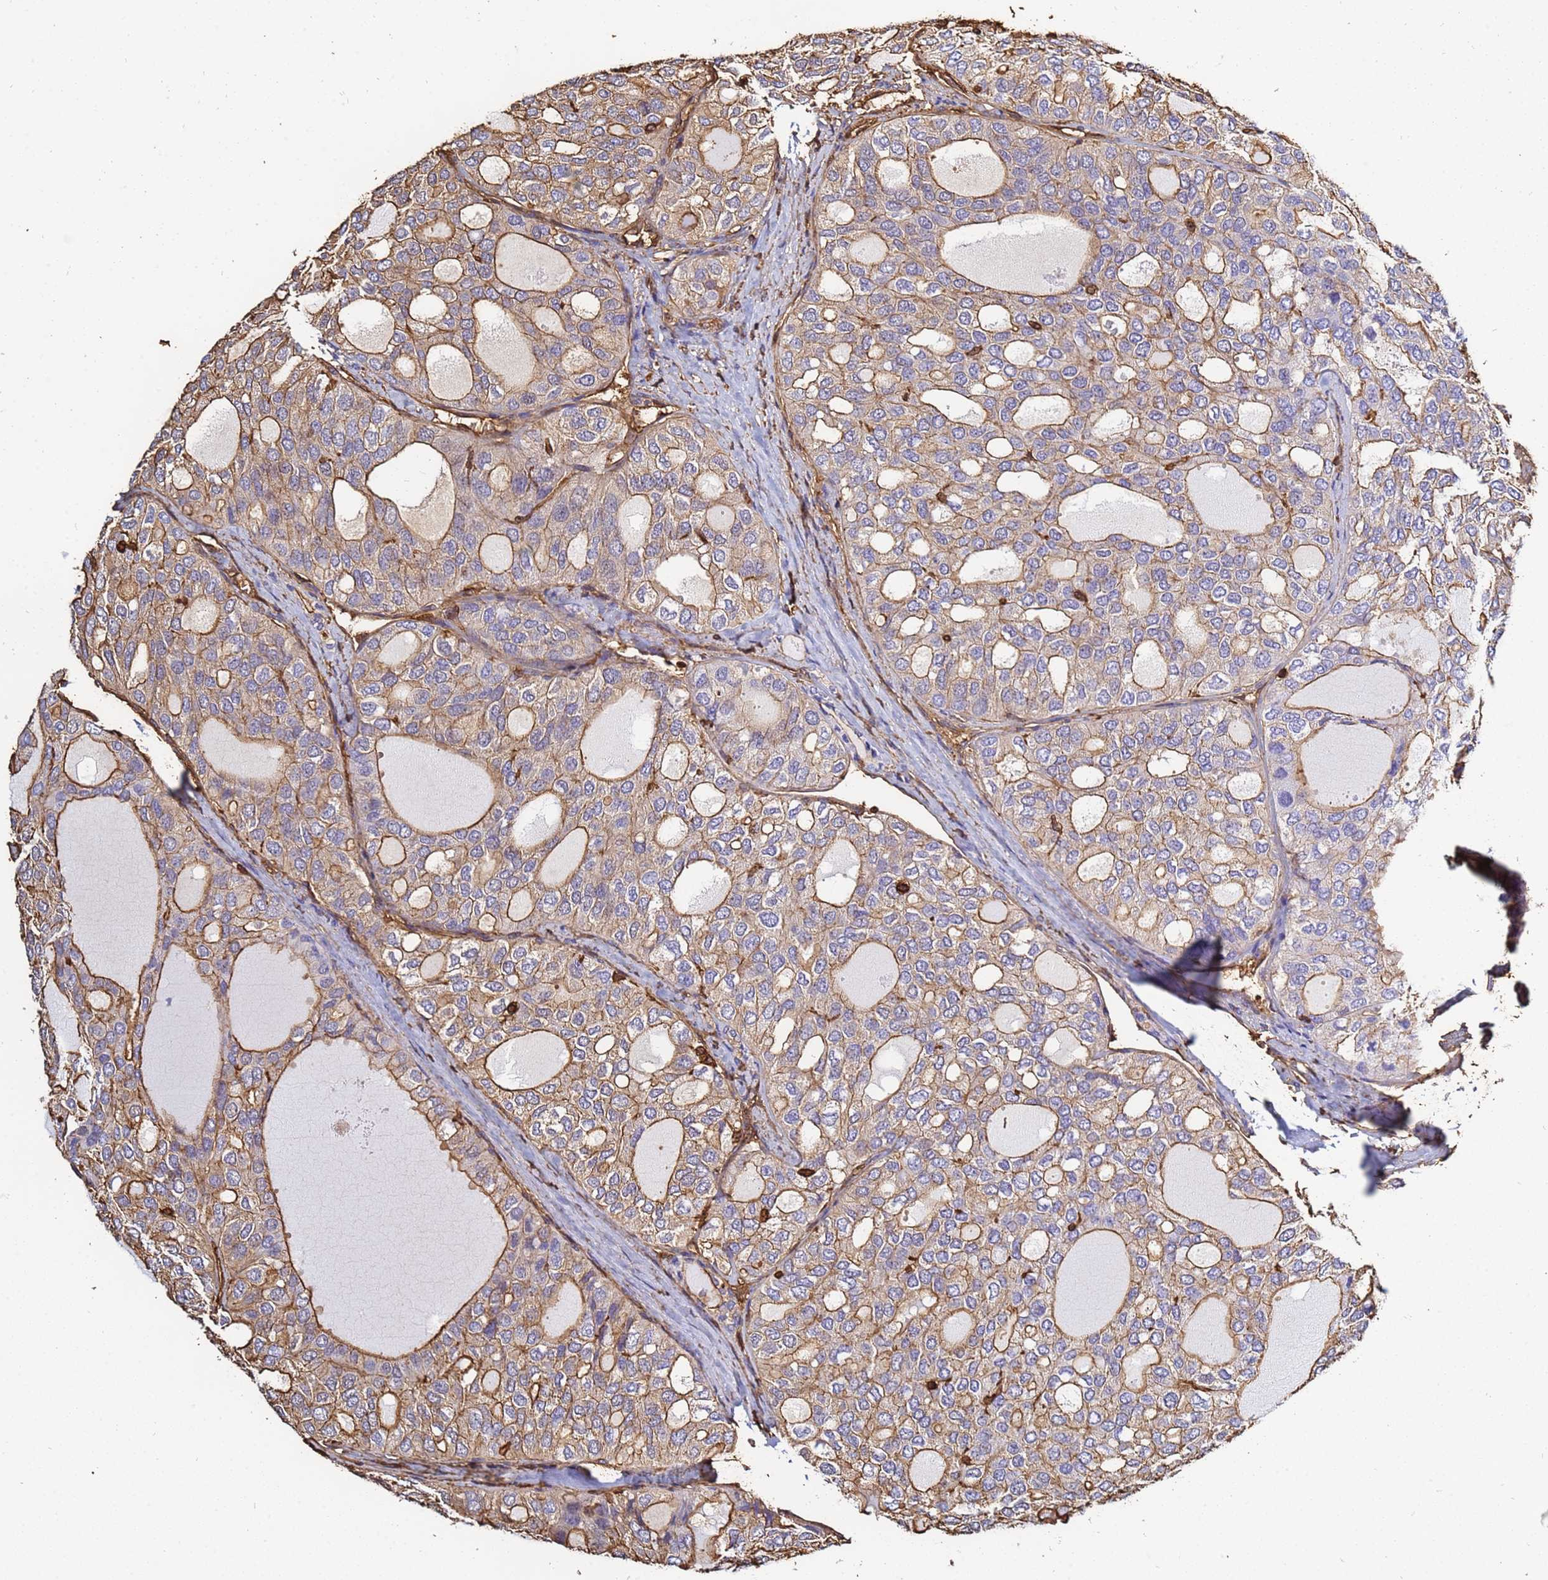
{"staining": {"intensity": "moderate", "quantity": ">75%", "location": "cytoplasmic/membranous"}, "tissue": "thyroid cancer", "cell_type": "Tumor cells", "image_type": "cancer", "snomed": [{"axis": "morphology", "description": "Follicular adenoma carcinoma, NOS"}, {"axis": "topography", "description": "Thyroid gland"}], "caption": "This image displays IHC staining of human thyroid follicular adenoma carcinoma, with medium moderate cytoplasmic/membranous staining in approximately >75% of tumor cells.", "gene": "ACTB", "patient": {"sex": "male", "age": 75}}